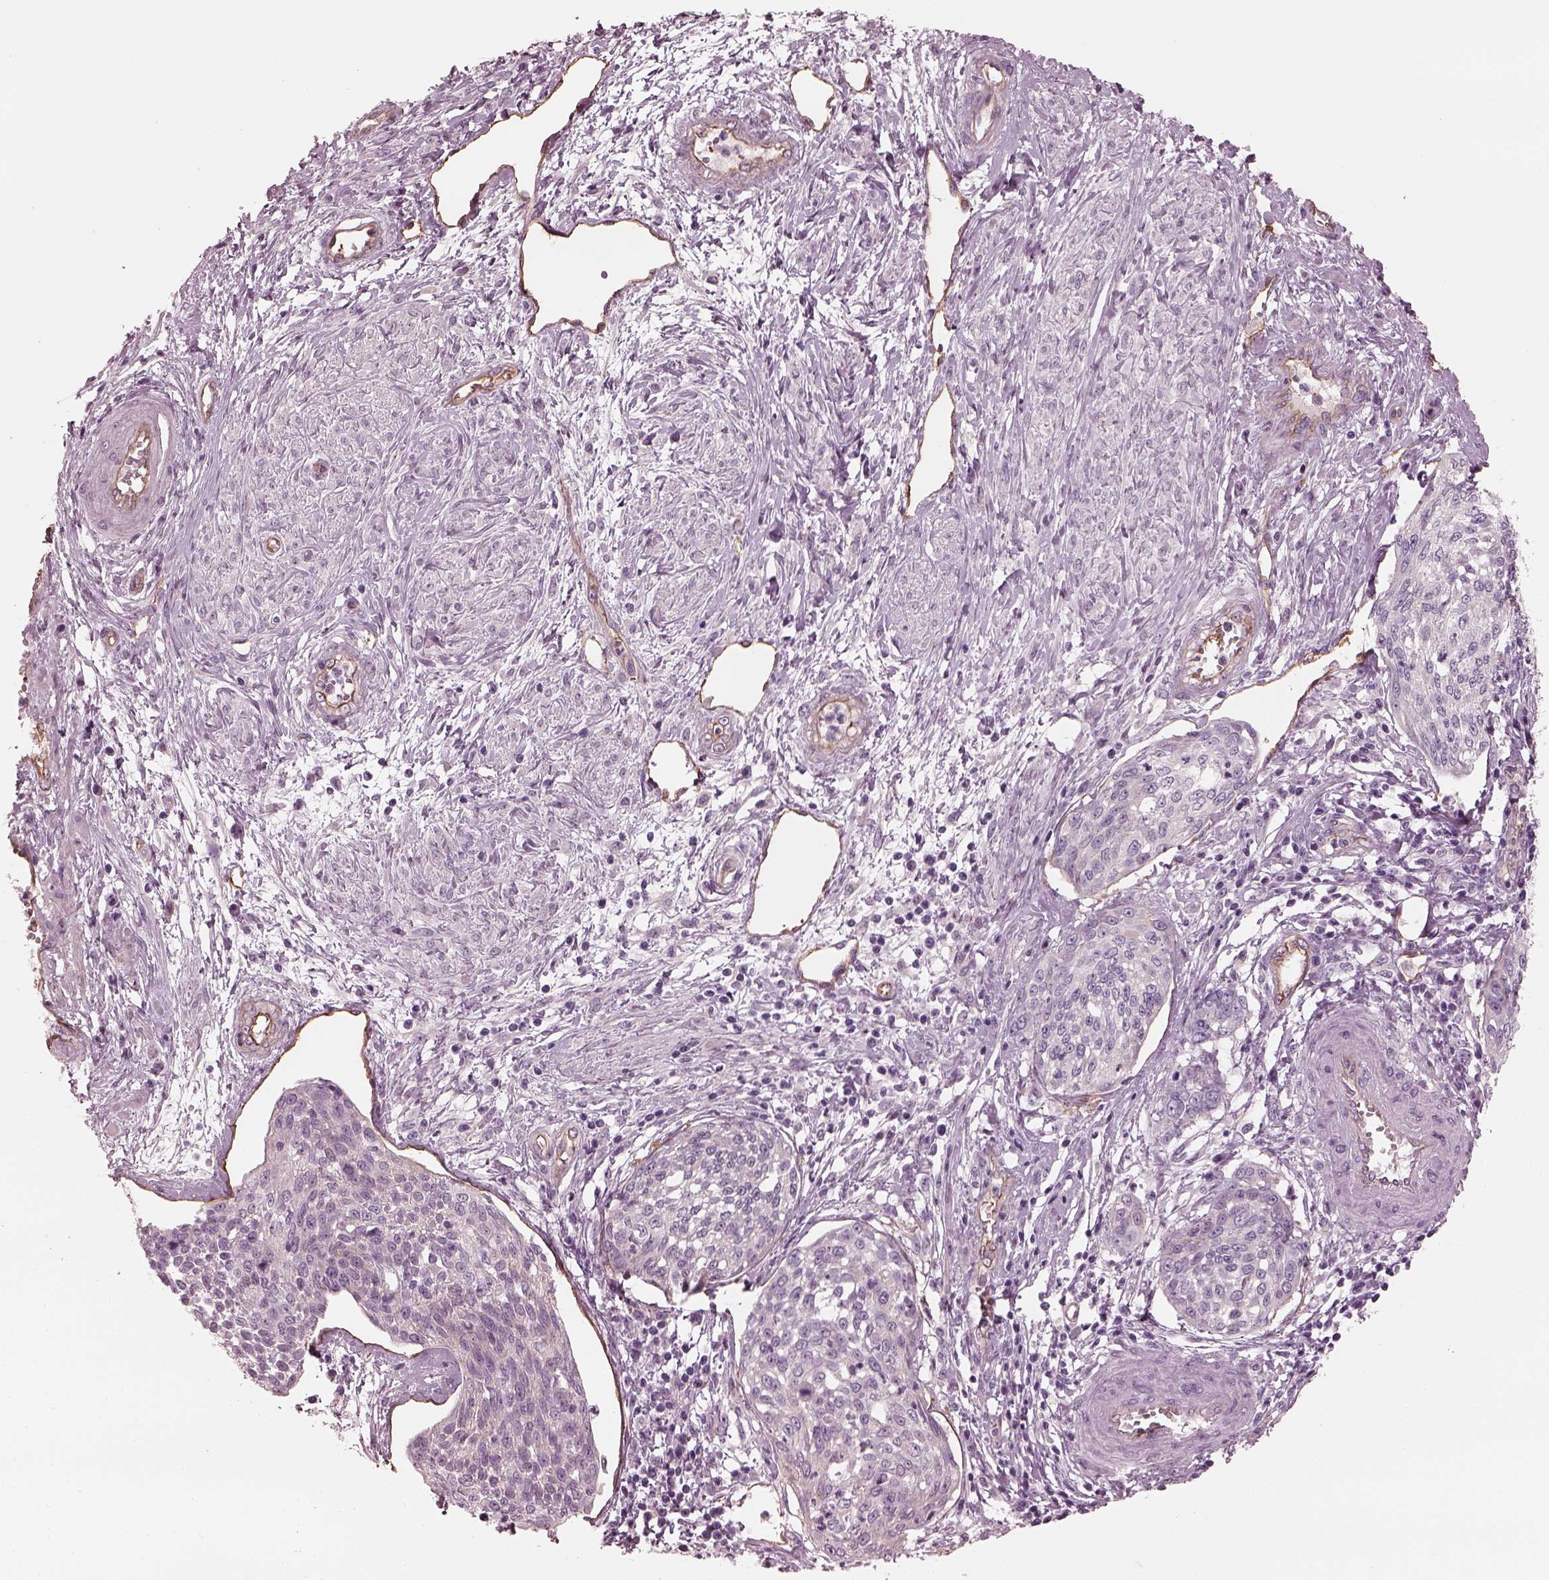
{"staining": {"intensity": "negative", "quantity": "none", "location": "none"}, "tissue": "cervical cancer", "cell_type": "Tumor cells", "image_type": "cancer", "snomed": [{"axis": "morphology", "description": "Squamous cell carcinoma, NOS"}, {"axis": "topography", "description": "Cervix"}], "caption": "Immunohistochemistry image of neoplastic tissue: human cervical squamous cell carcinoma stained with DAB demonstrates no significant protein expression in tumor cells. (Immunohistochemistry, brightfield microscopy, high magnification).", "gene": "EIF4E1B", "patient": {"sex": "female", "age": 34}}